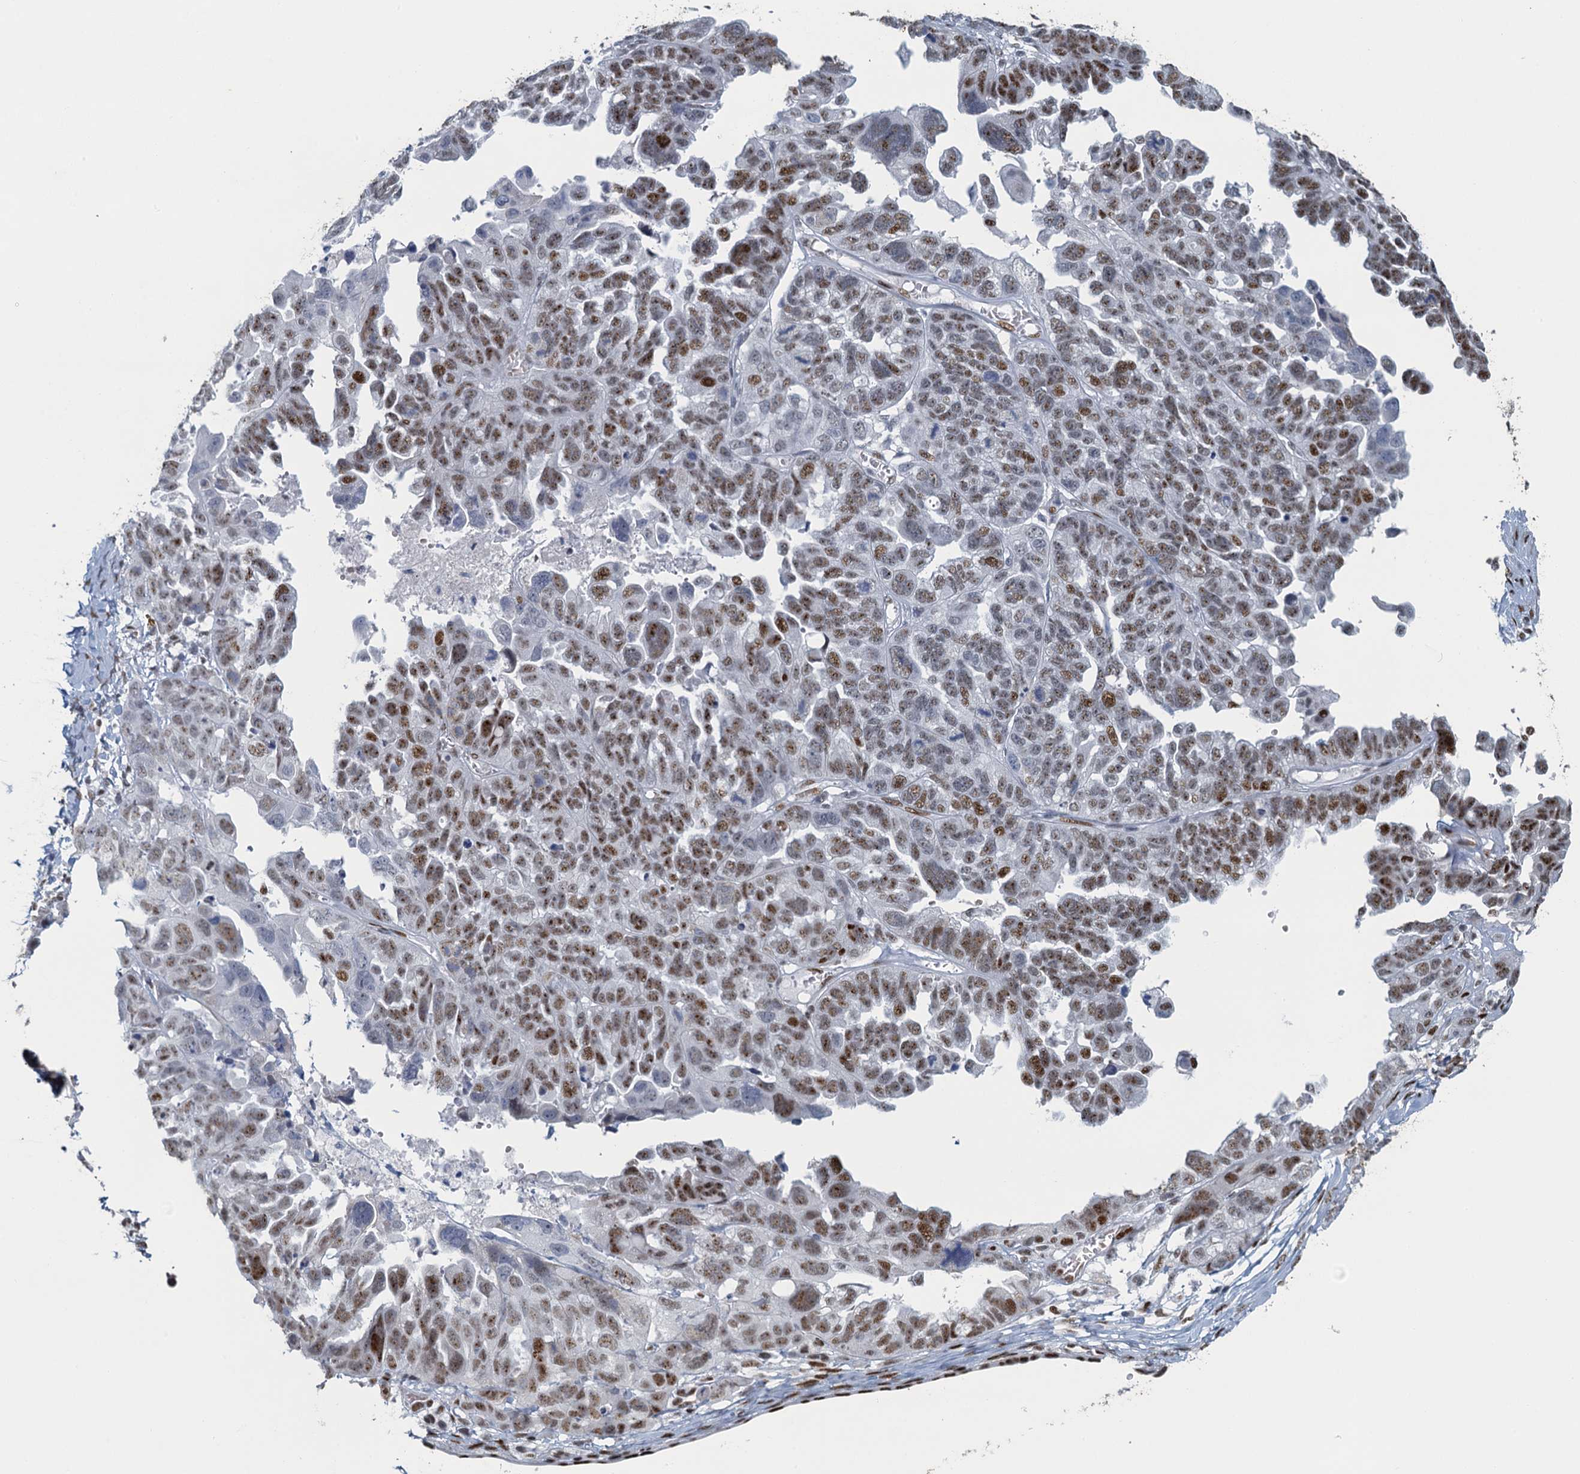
{"staining": {"intensity": "moderate", "quantity": ">75%", "location": "nuclear"}, "tissue": "ovarian cancer", "cell_type": "Tumor cells", "image_type": "cancer", "snomed": [{"axis": "morphology", "description": "Cystadenocarcinoma, serous, NOS"}, {"axis": "topography", "description": "Ovary"}], "caption": "This is a photomicrograph of immunohistochemistry staining of ovarian cancer (serous cystadenocarcinoma), which shows moderate staining in the nuclear of tumor cells.", "gene": "TTLL9", "patient": {"sex": "female", "age": 79}}